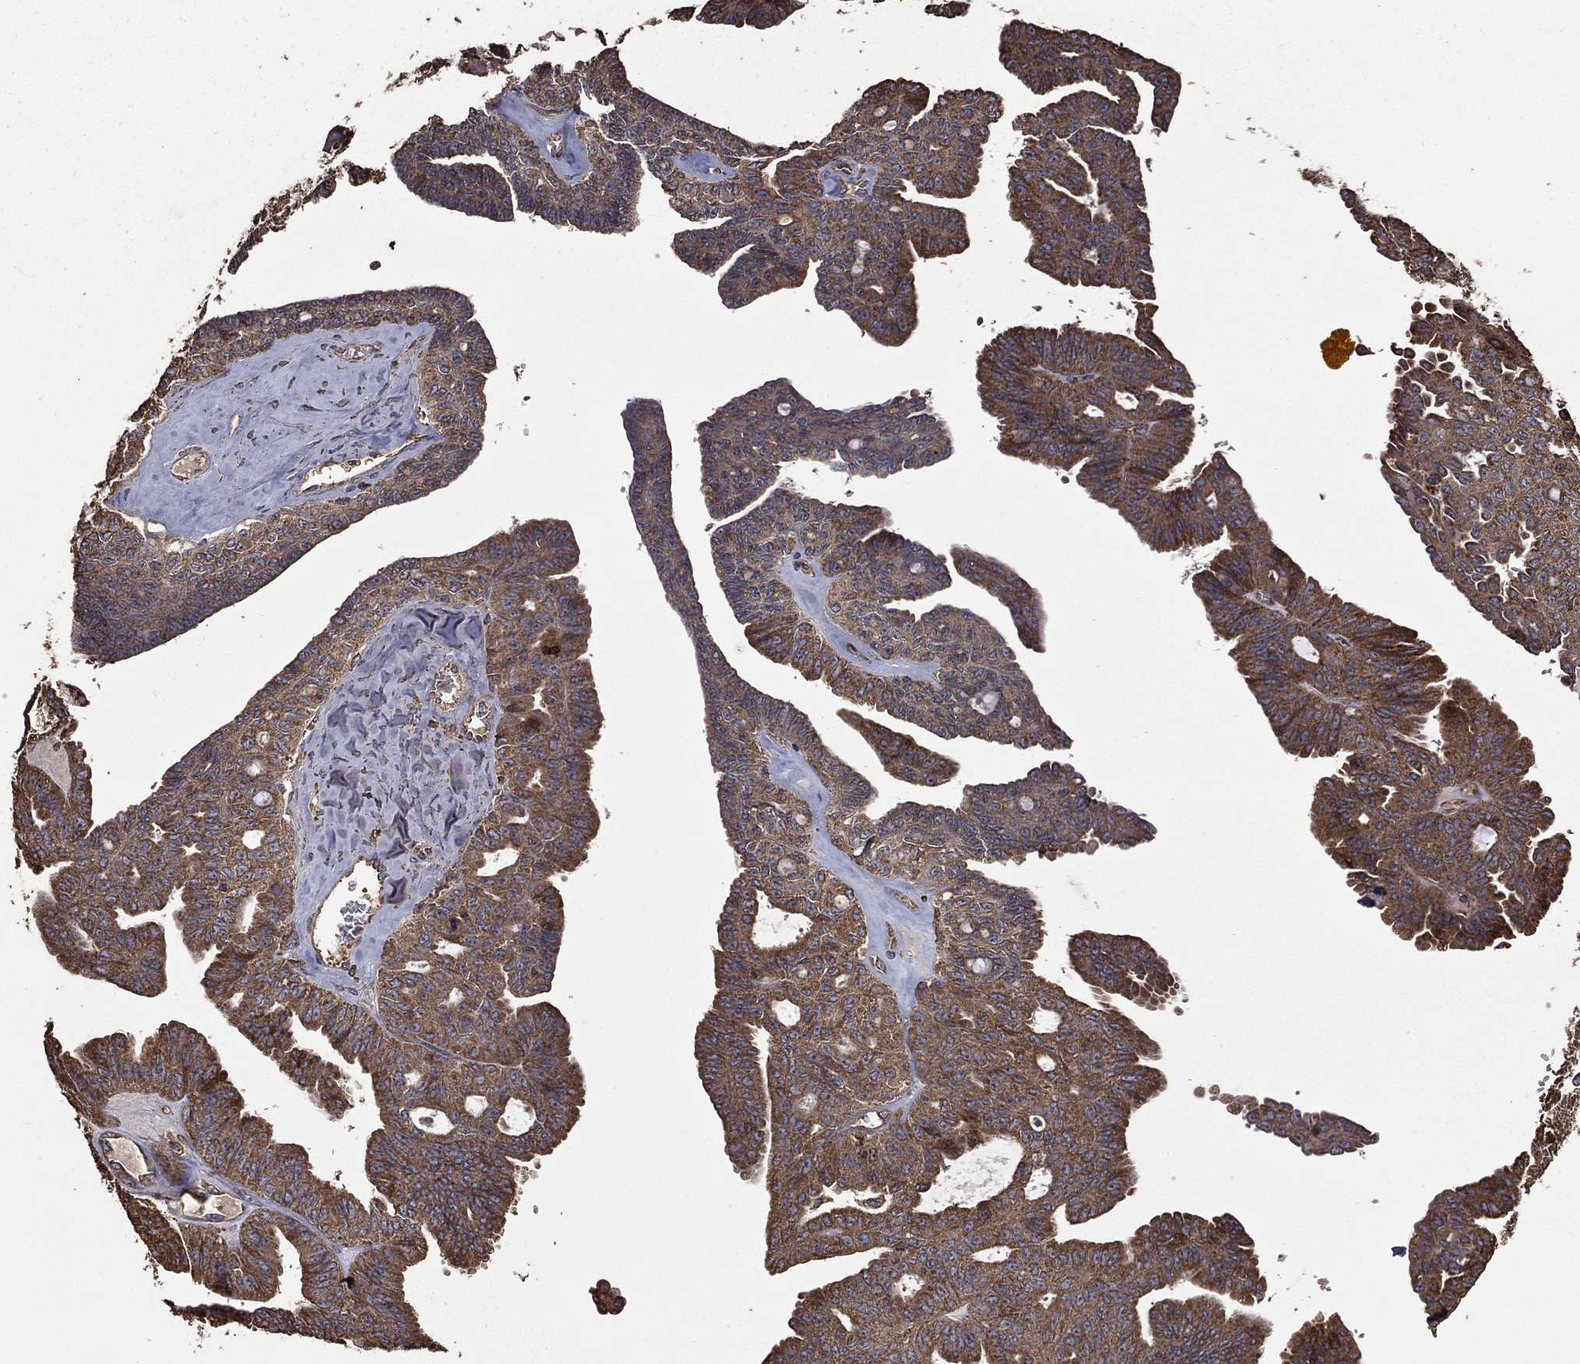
{"staining": {"intensity": "moderate", "quantity": ">75%", "location": "cytoplasmic/membranous"}, "tissue": "ovarian cancer", "cell_type": "Tumor cells", "image_type": "cancer", "snomed": [{"axis": "morphology", "description": "Cystadenocarcinoma, serous, NOS"}, {"axis": "topography", "description": "Ovary"}], "caption": "Approximately >75% of tumor cells in human ovarian cancer display moderate cytoplasmic/membranous protein staining as visualized by brown immunohistochemical staining.", "gene": "METTL27", "patient": {"sex": "female", "age": 71}}